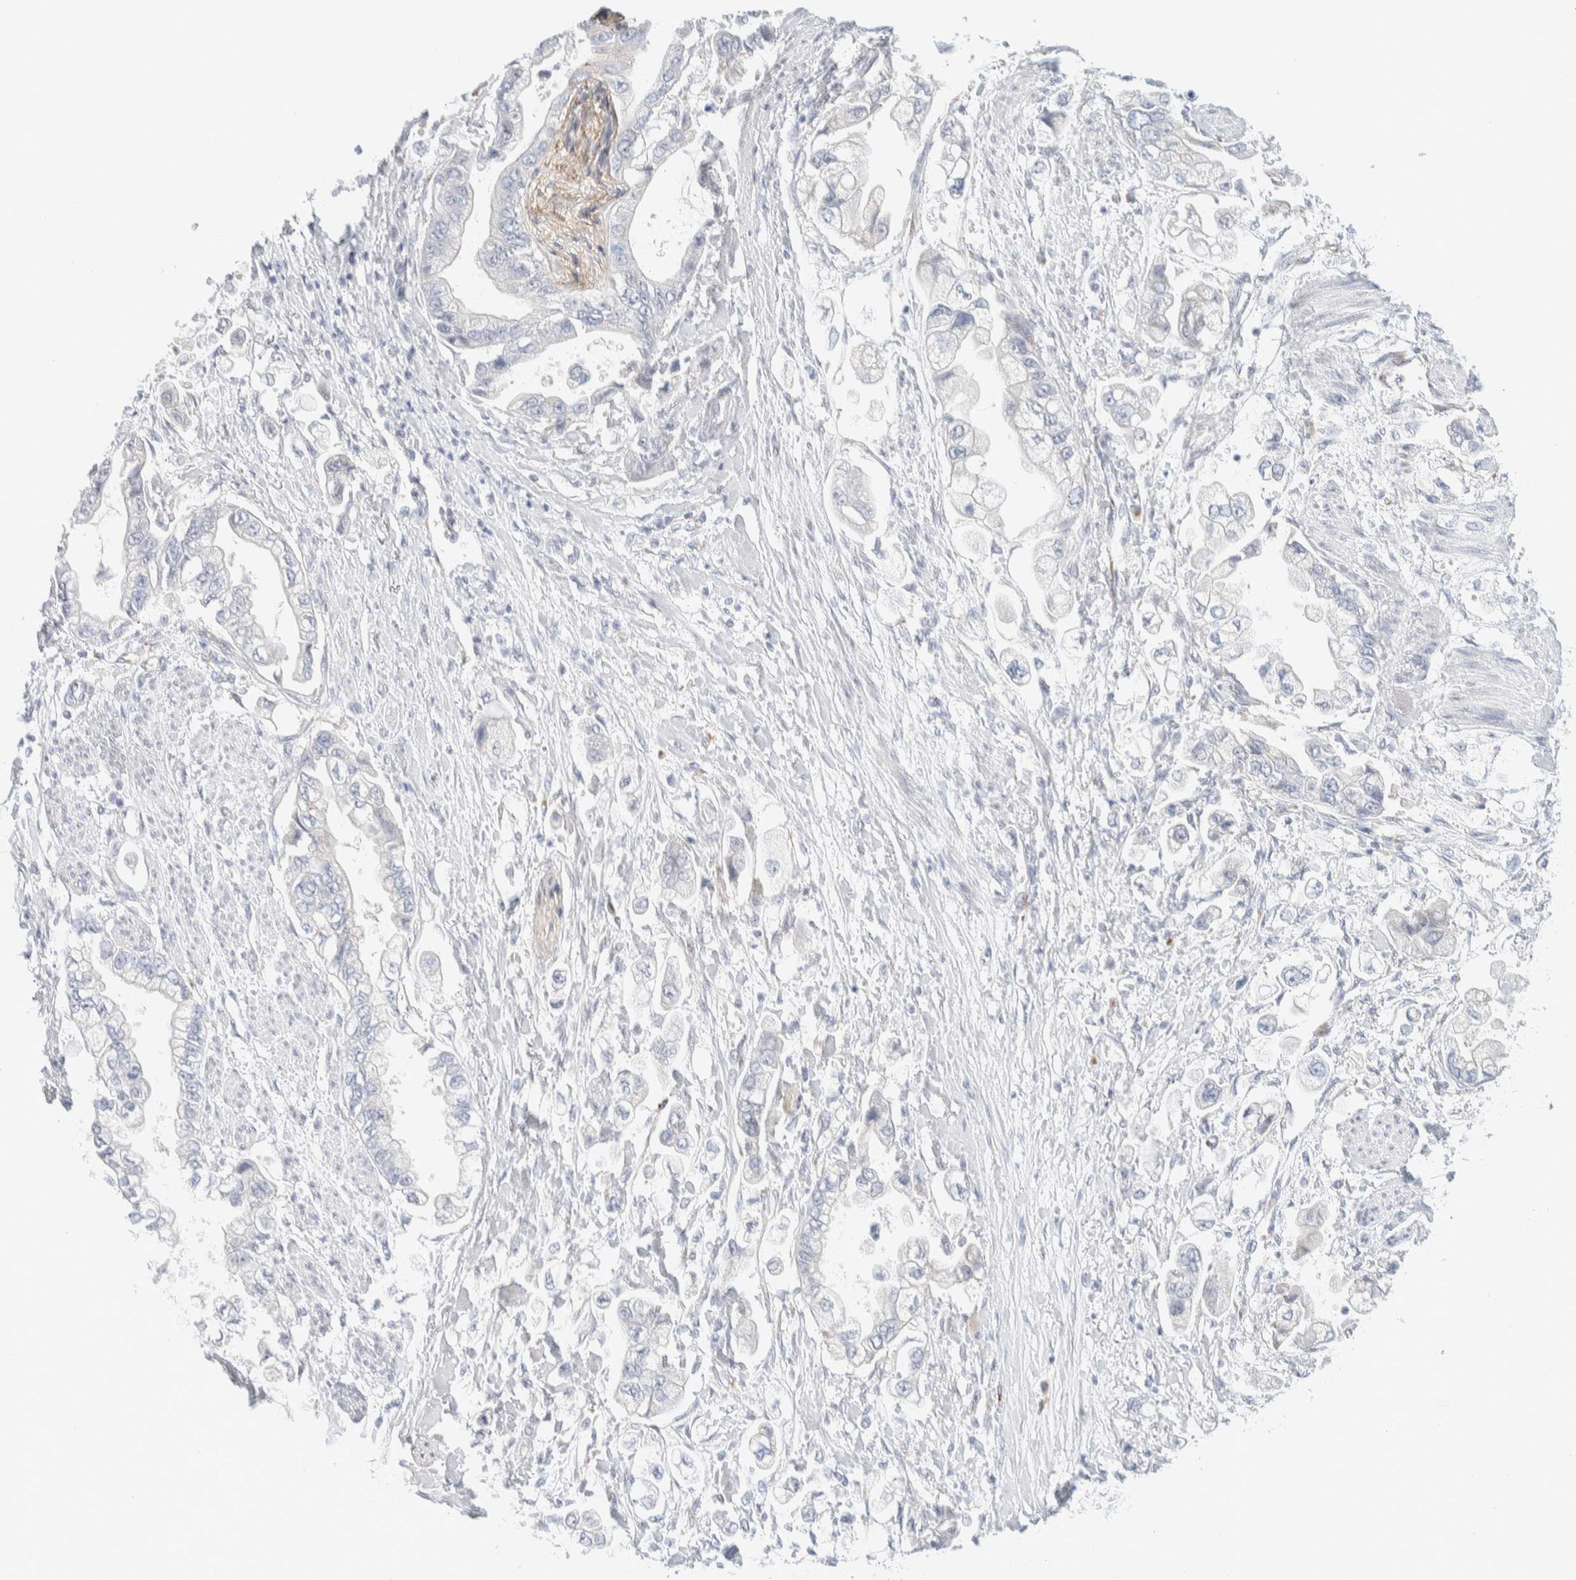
{"staining": {"intensity": "negative", "quantity": "none", "location": "none"}, "tissue": "stomach cancer", "cell_type": "Tumor cells", "image_type": "cancer", "snomed": [{"axis": "morphology", "description": "Normal tissue, NOS"}, {"axis": "morphology", "description": "Adenocarcinoma, NOS"}, {"axis": "topography", "description": "Stomach"}], "caption": "High magnification brightfield microscopy of stomach cancer stained with DAB (brown) and counterstained with hematoxylin (blue): tumor cells show no significant positivity.", "gene": "SPNS3", "patient": {"sex": "male", "age": 62}}